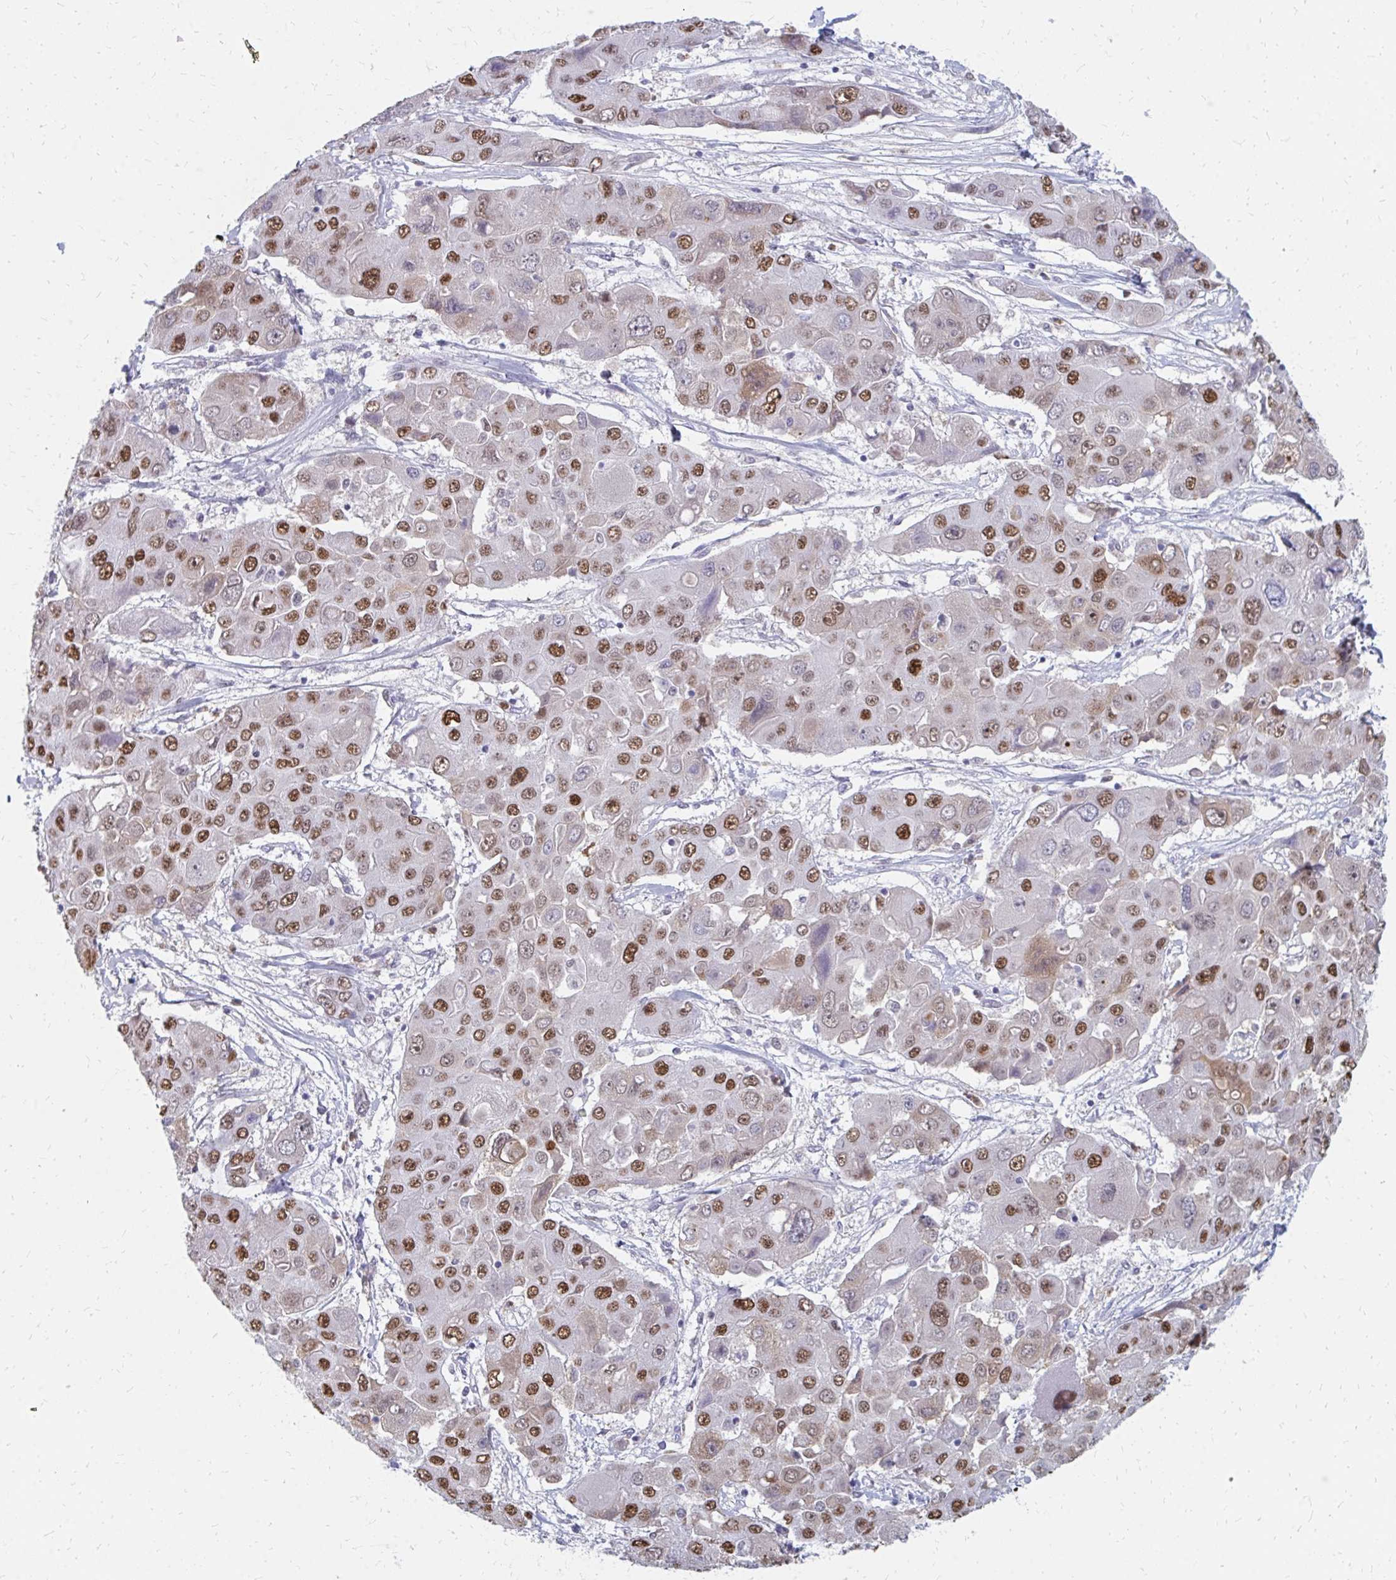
{"staining": {"intensity": "moderate", "quantity": ">75%", "location": "nuclear"}, "tissue": "liver cancer", "cell_type": "Tumor cells", "image_type": "cancer", "snomed": [{"axis": "morphology", "description": "Cholangiocarcinoma"}, {"axis": "topography", "description": "Liver"}], "caption": "High-power microscopy captured an immunohistochemistry histopathology image of liver cholangiocarcinoma, revealing moderate nuclear positivity in about >75% of tumor cells. Nuclei are stained in blue.", "gene": "PLK3", "patient": {"sex": "male", "age": 67}}